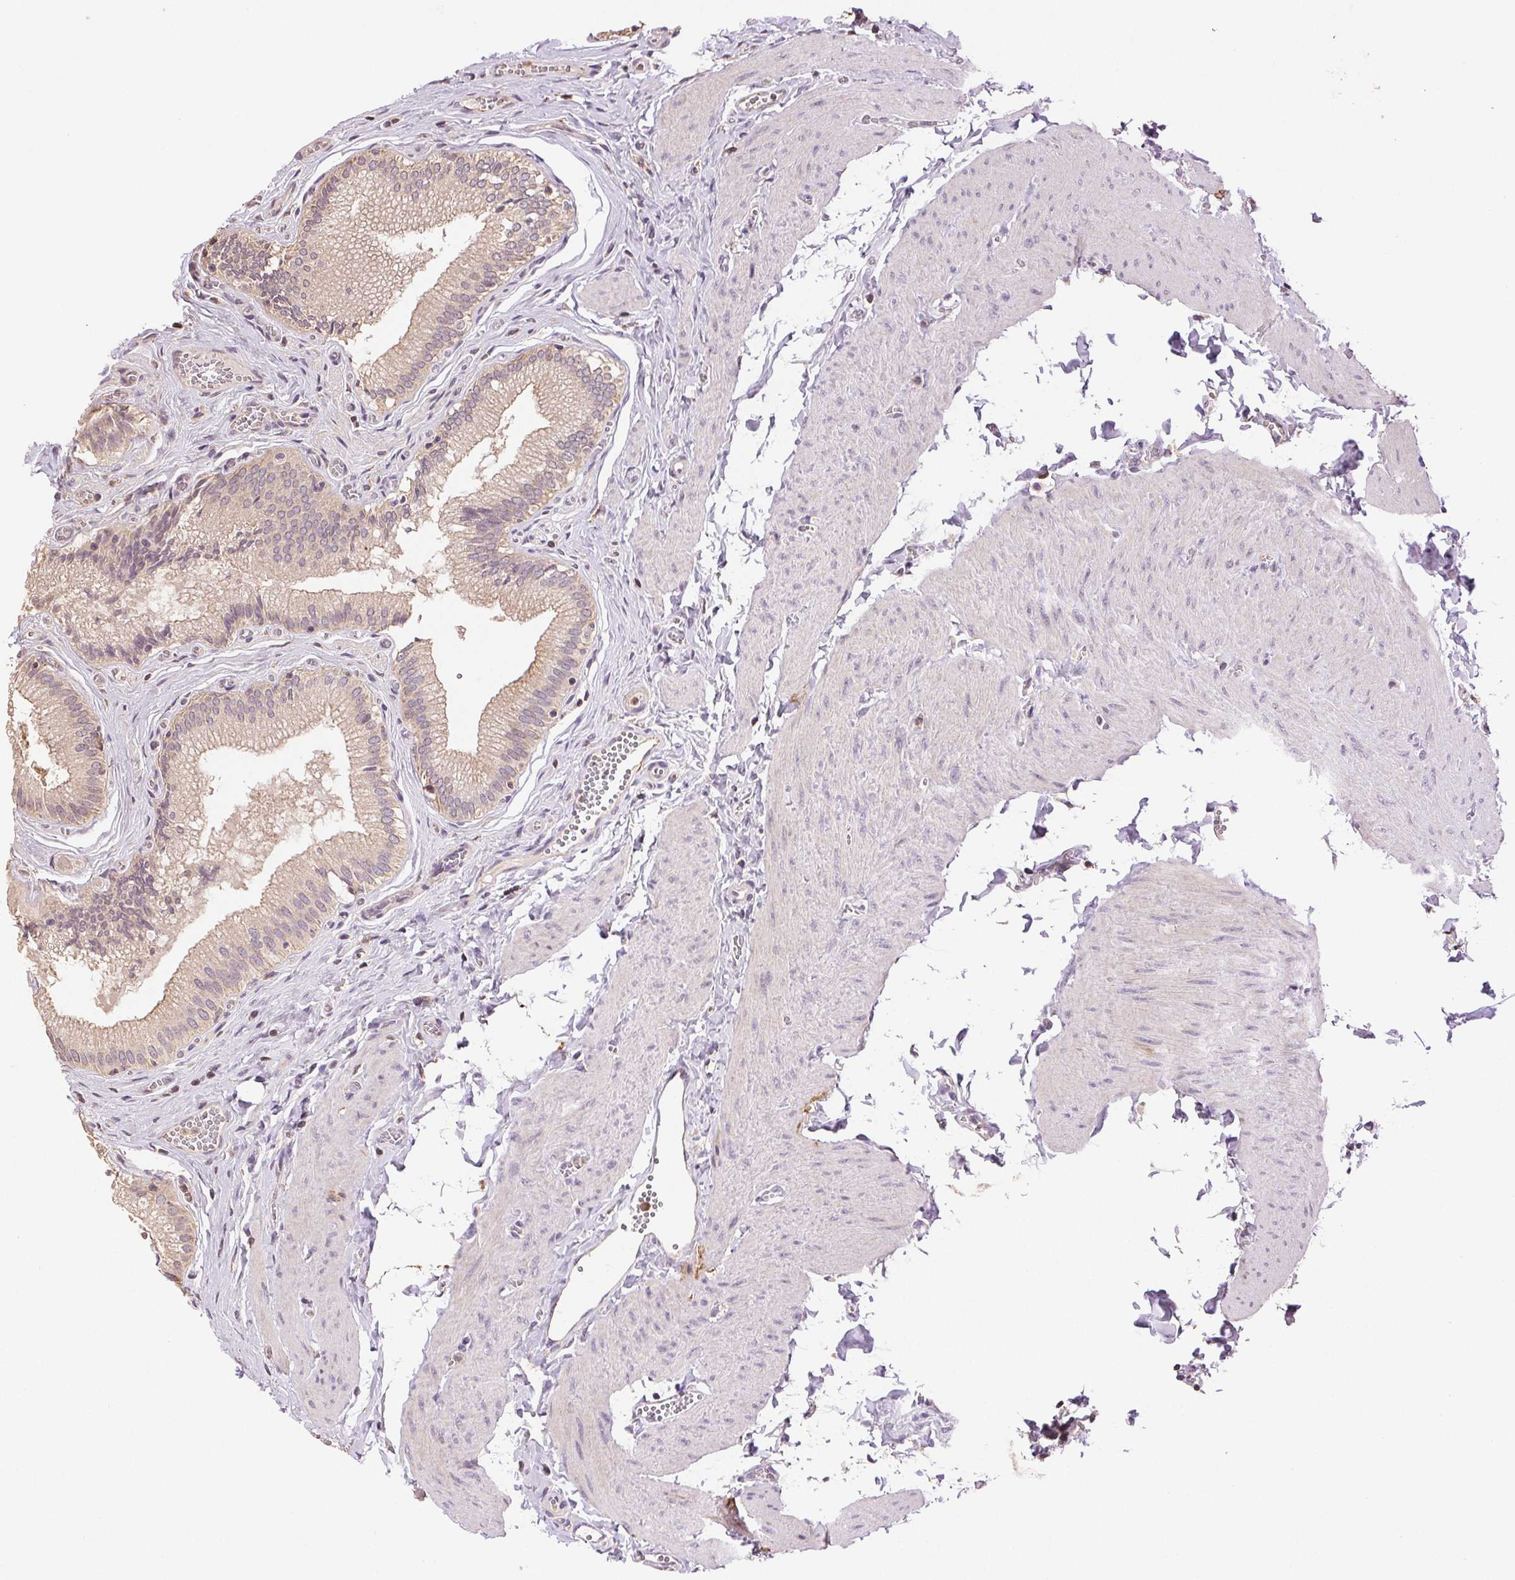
{"staining": {"intensity": "moderate", "quantity": "25%-75%", "location": "cytoplasmic/membranous"}, "tissue": "gallbladder", "cell_type": "Glandular cells", "image_type": "normal", "snomed": [{"axis": "morphology", "description": "Normal tissue, NOS"}, {"axis": "topography", "description": "Gallbladder"}, {"axis": "topography", "description": "Peripheral nerve tissue"}], "caption": "DAB (3,3'-diaminobenzidine) immunohistochemical staining of normal human gallbladder exhibits moderate cytoplasmic/membranous protein expression in about 25%-75% of glandular cells.", "gene": "TMEM253", "patient": {"sex": "male", "age": 17}}